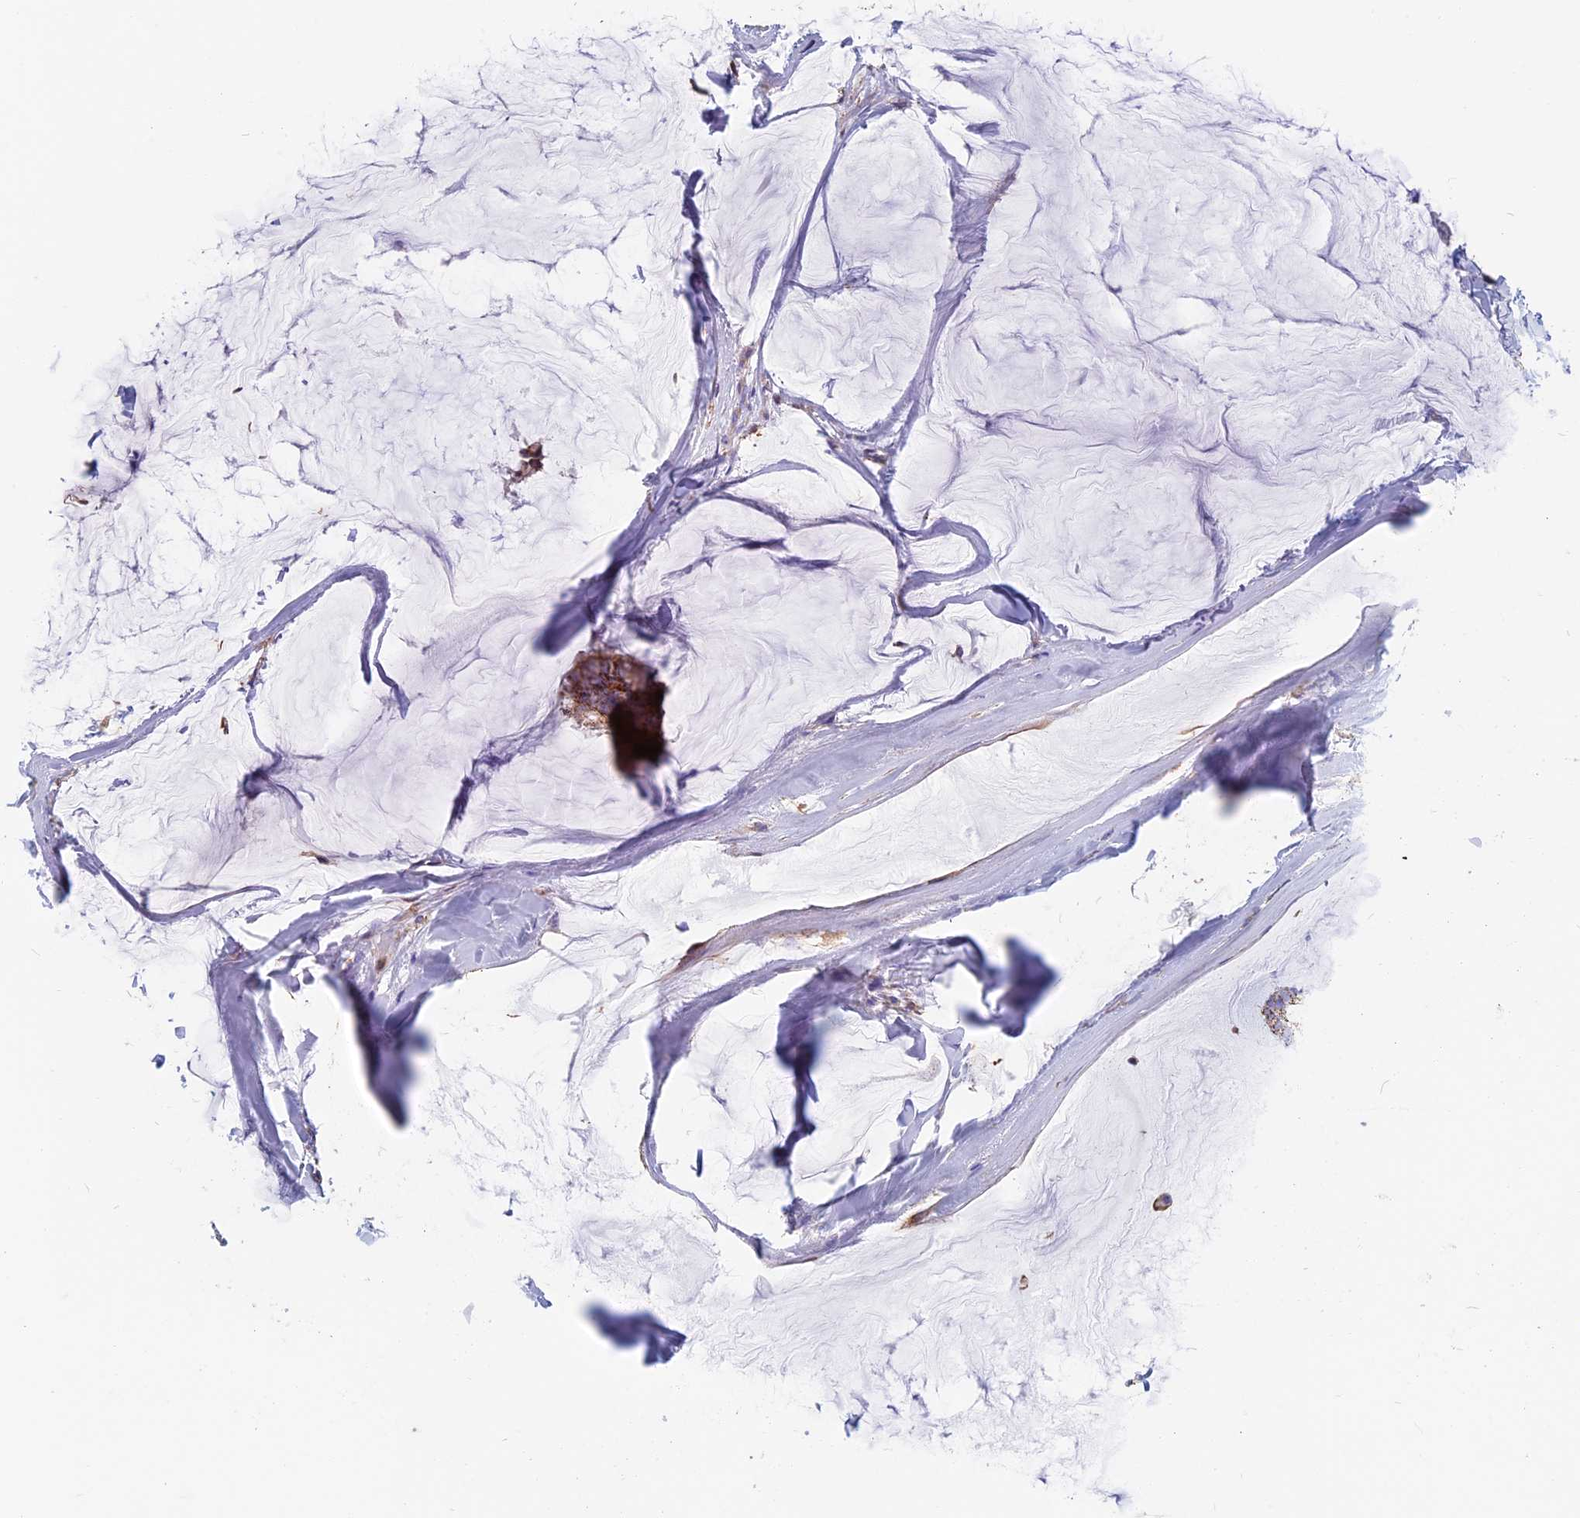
{"staining": {"intensity": "strong", "quantity": ">75%", "location": "cytoplasmic/membranous"}, "tissue": "breast cancer", "cell_type": "Tumor cells", "image_type": "cancer", "snomed": [{"axis": "morphology", "description": "Duct carcinoma"}, {"axis": "topography", "description": "Breast"}], "caption": "An IHC image of tumor tissue is shown. Protein staining in brown labels strong cytoplasmic/membranous positivity in breast cancer (intraductal carcinoma) within tumor cells.", "gene": "HSD17B8", "patient": {"sex": "female", "age": 93}}